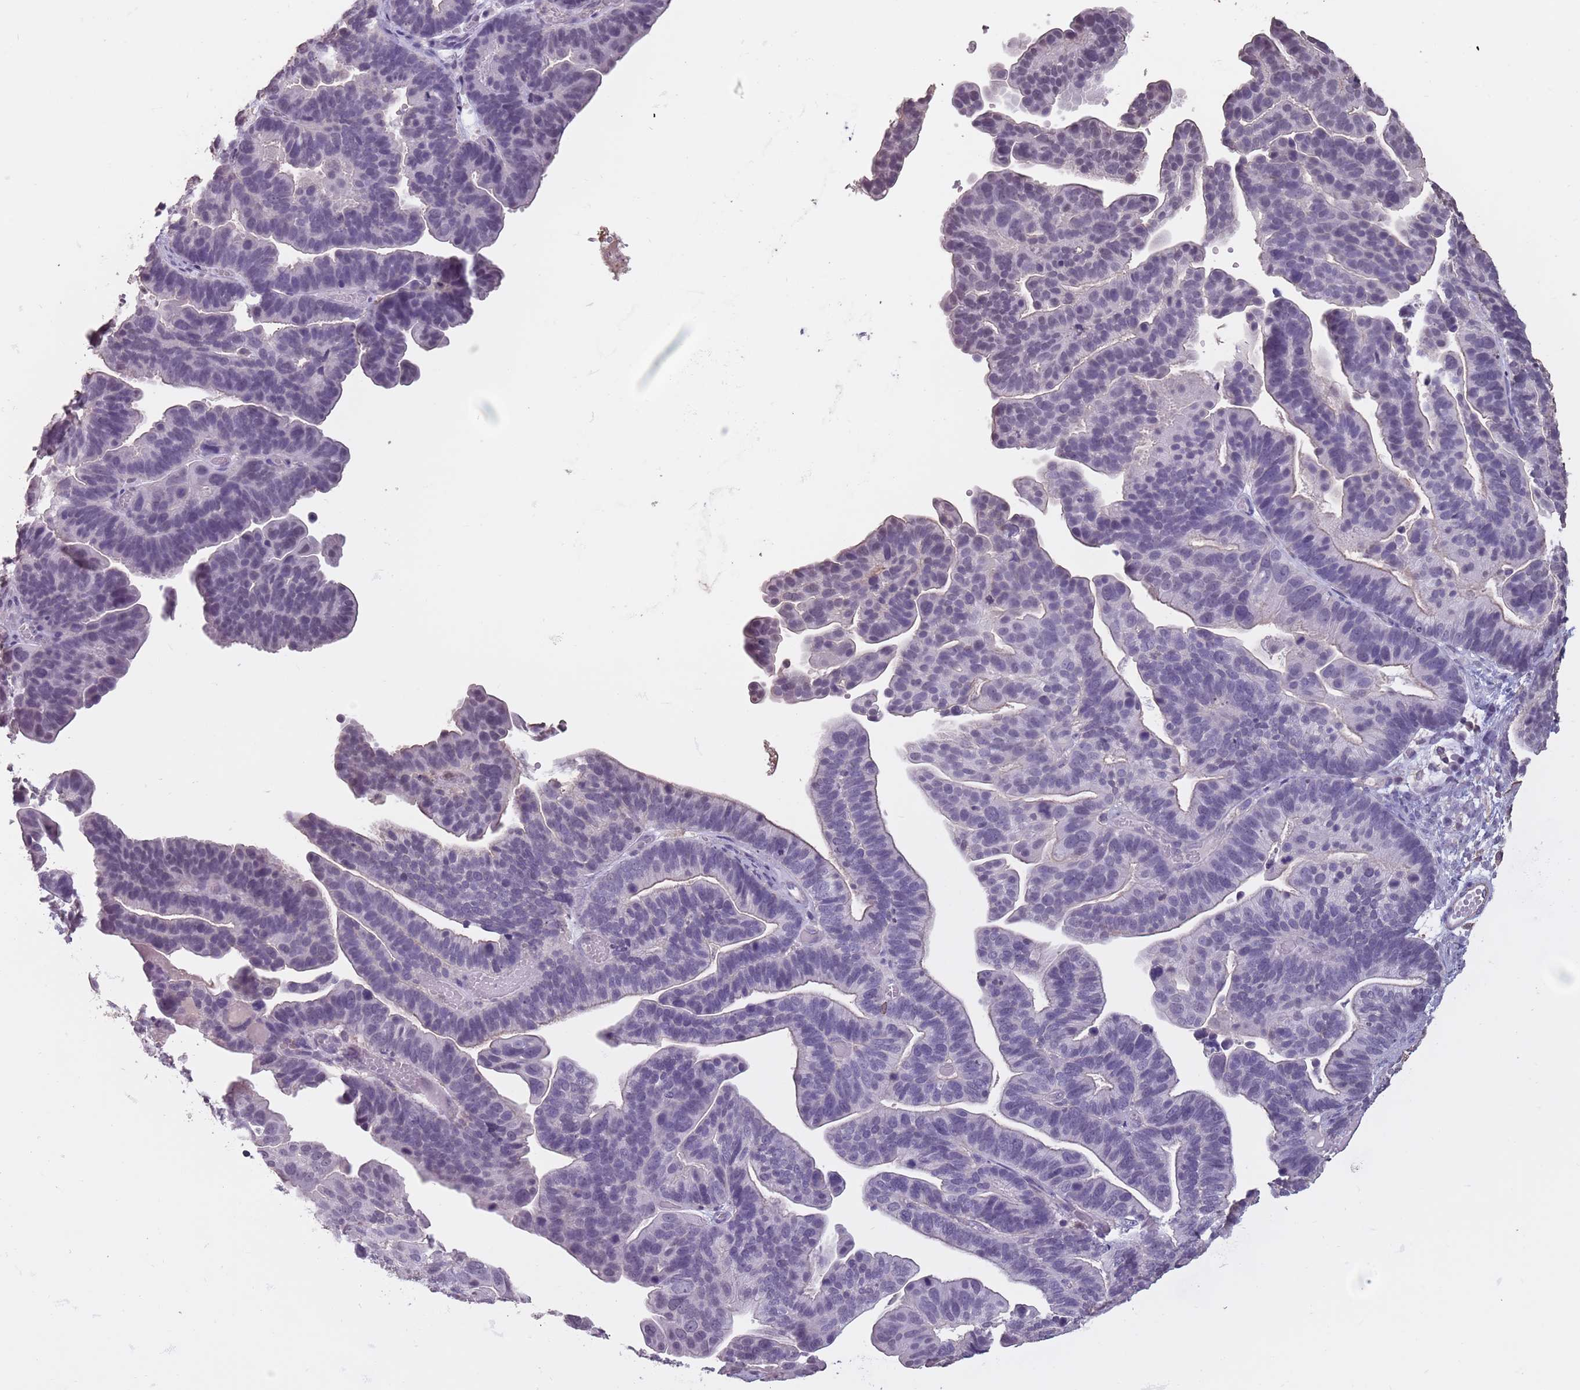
{"staining": {"intensity": "negative", "quantity": "none", "location": "none"}, "tissue": "ovarian cancer", "cell_type": "Tumor cells", "image_type": "cancer", "snomed": [{"axis": "morphology", "description": "Cystadenocarcinoma, serous, NOS"}, {"axis": "topography", "description": "Ovary"}], "caption": "This is a micrograph of immunohistochemistry (IHC) staining of ovarian serous cystadenocarcinoma, which shows no positivity in tumor cells.", "gene": "SUN5", "patient": {"sex": "female", "age": 56}}